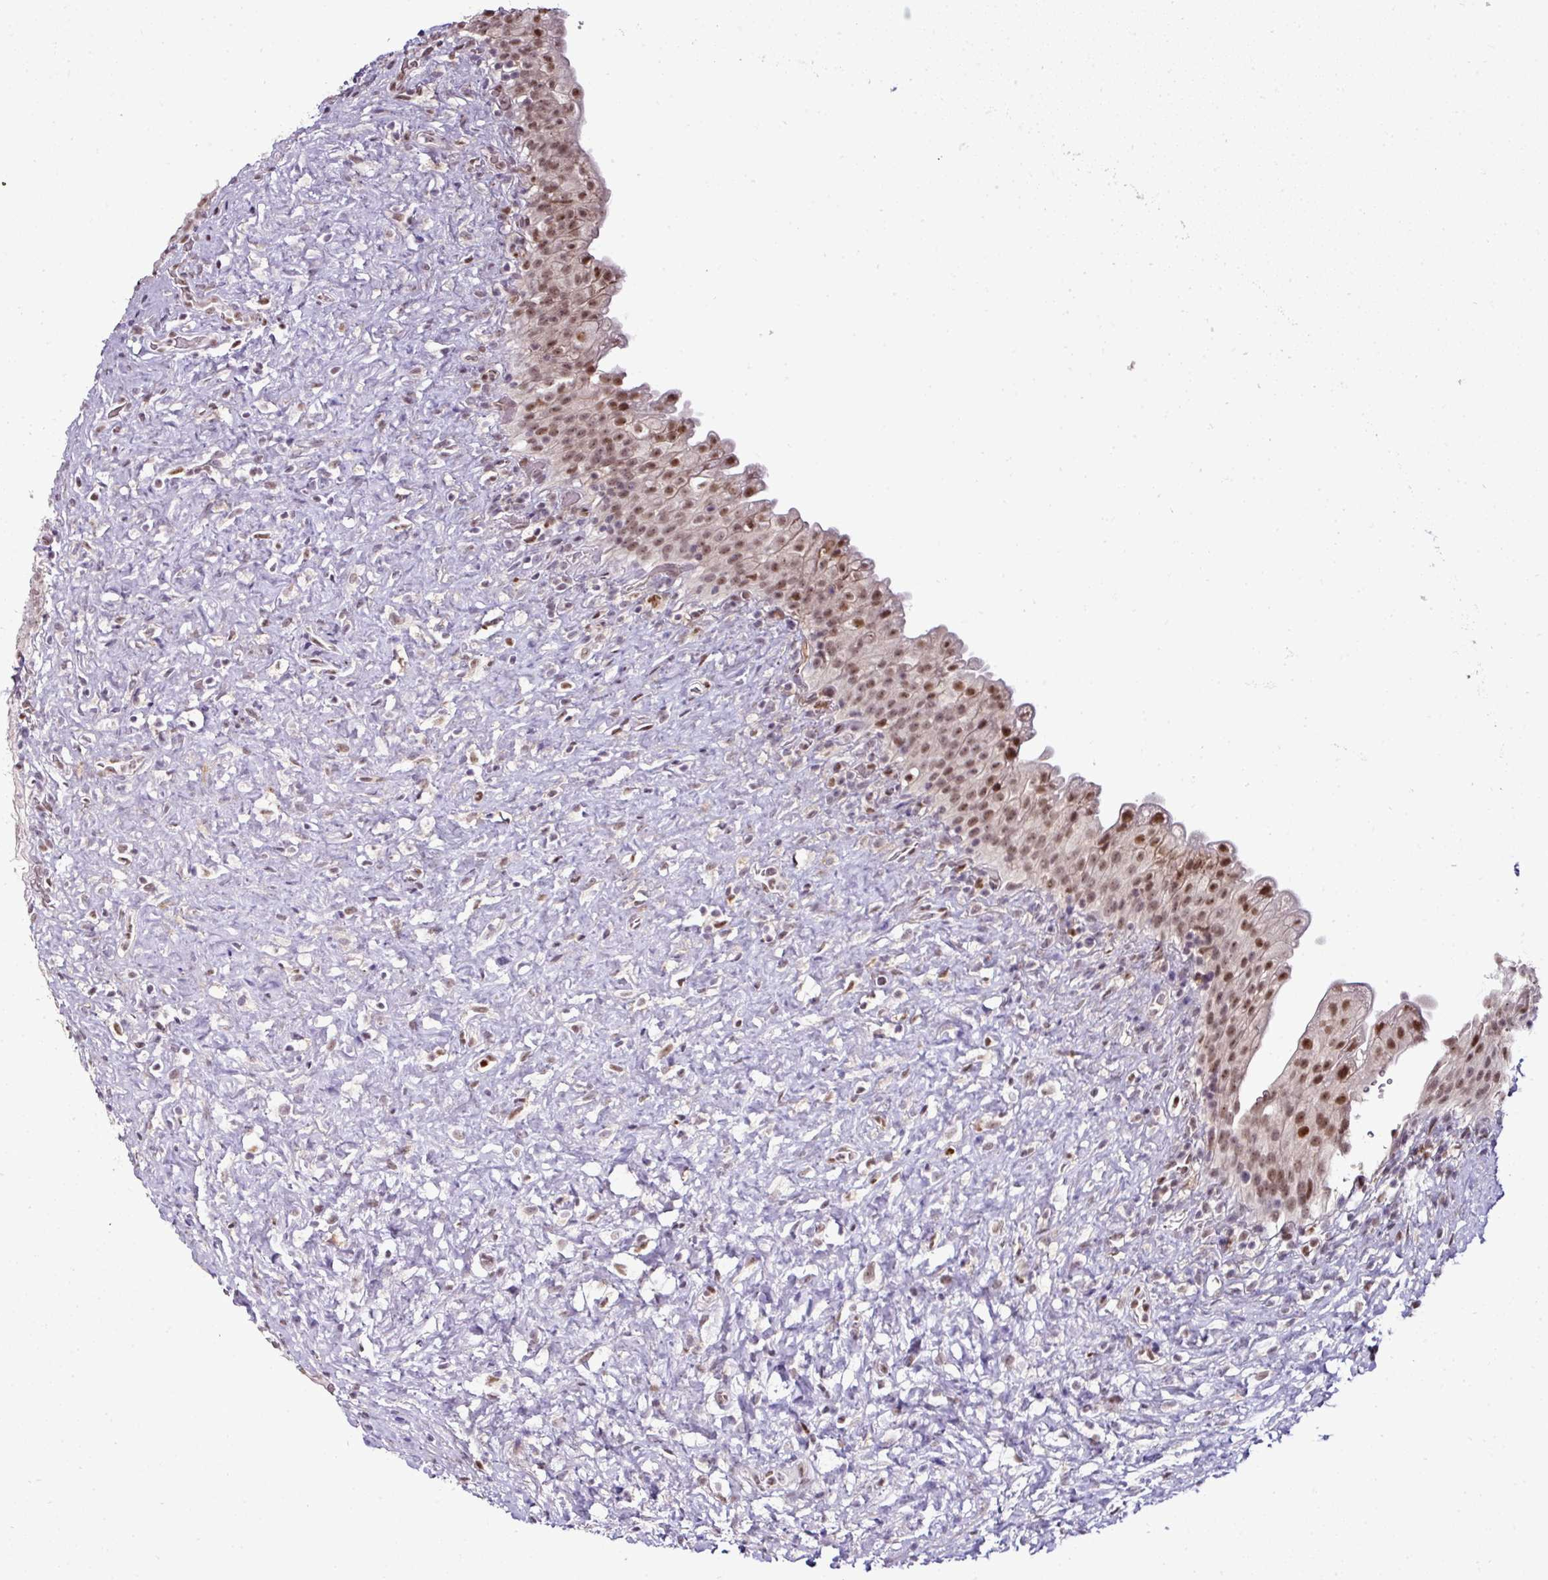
{"staining": {"intensity": "moderate", "quantity": ">75%", "location": "nuclear"}, "tissue": "urinary bladder", "cell_type": "Urothelial cells", "image_type": "normal", "snomed": [{"axis": "morphology", "description": "Normal tissue, NOS"}, {"axis": "topography", "description": "Urinary bladder"}], "caption": "The immunohistochemical stain labels moderate nuclear staining in urothelial cells of benign urinary bladder.", "gene": "KLF16", "patient": {"sex": "female", "age": 27}}